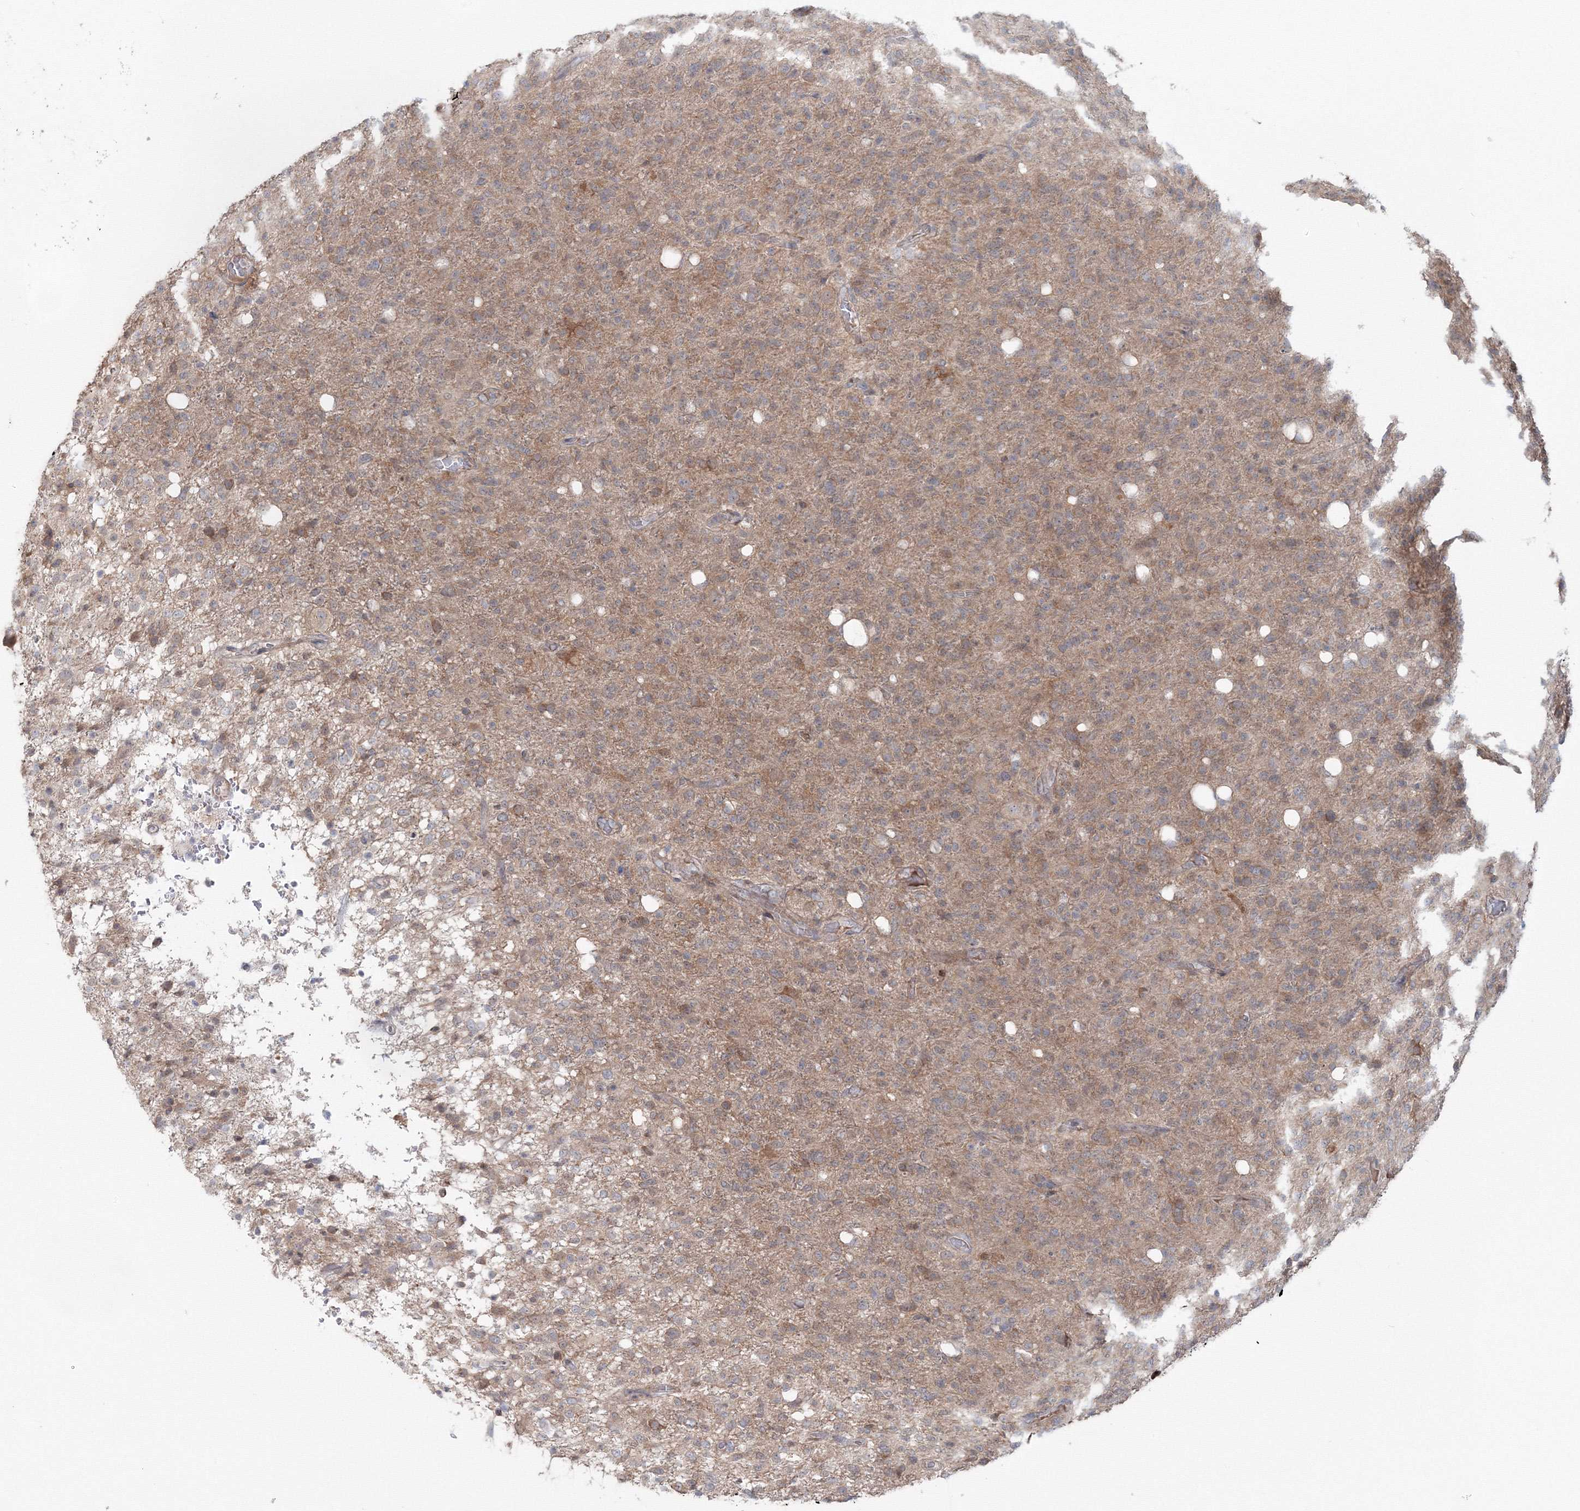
{"staining": {"intensity": "weak", "quantity": "25%-75%", "location": "cytoplasmic/membranous"}, "tissue": "glioma", "cell_type": "Tumor cells", "image_type": "cancer", "snomed": [{"axis": "morphology", "description": "Glioma, malignant, High grade"}, {"axis": "topography", "description": "Brain"}], "caption": "An IHC image of tumor tissue is shown. Protein staining in brown shows weak cytoplasmic/membranous positivity in malignant glioma (high-grade) within tumor cells.", "gene": "MKRN2", "patient": {"sex": "female", "age": 57}}